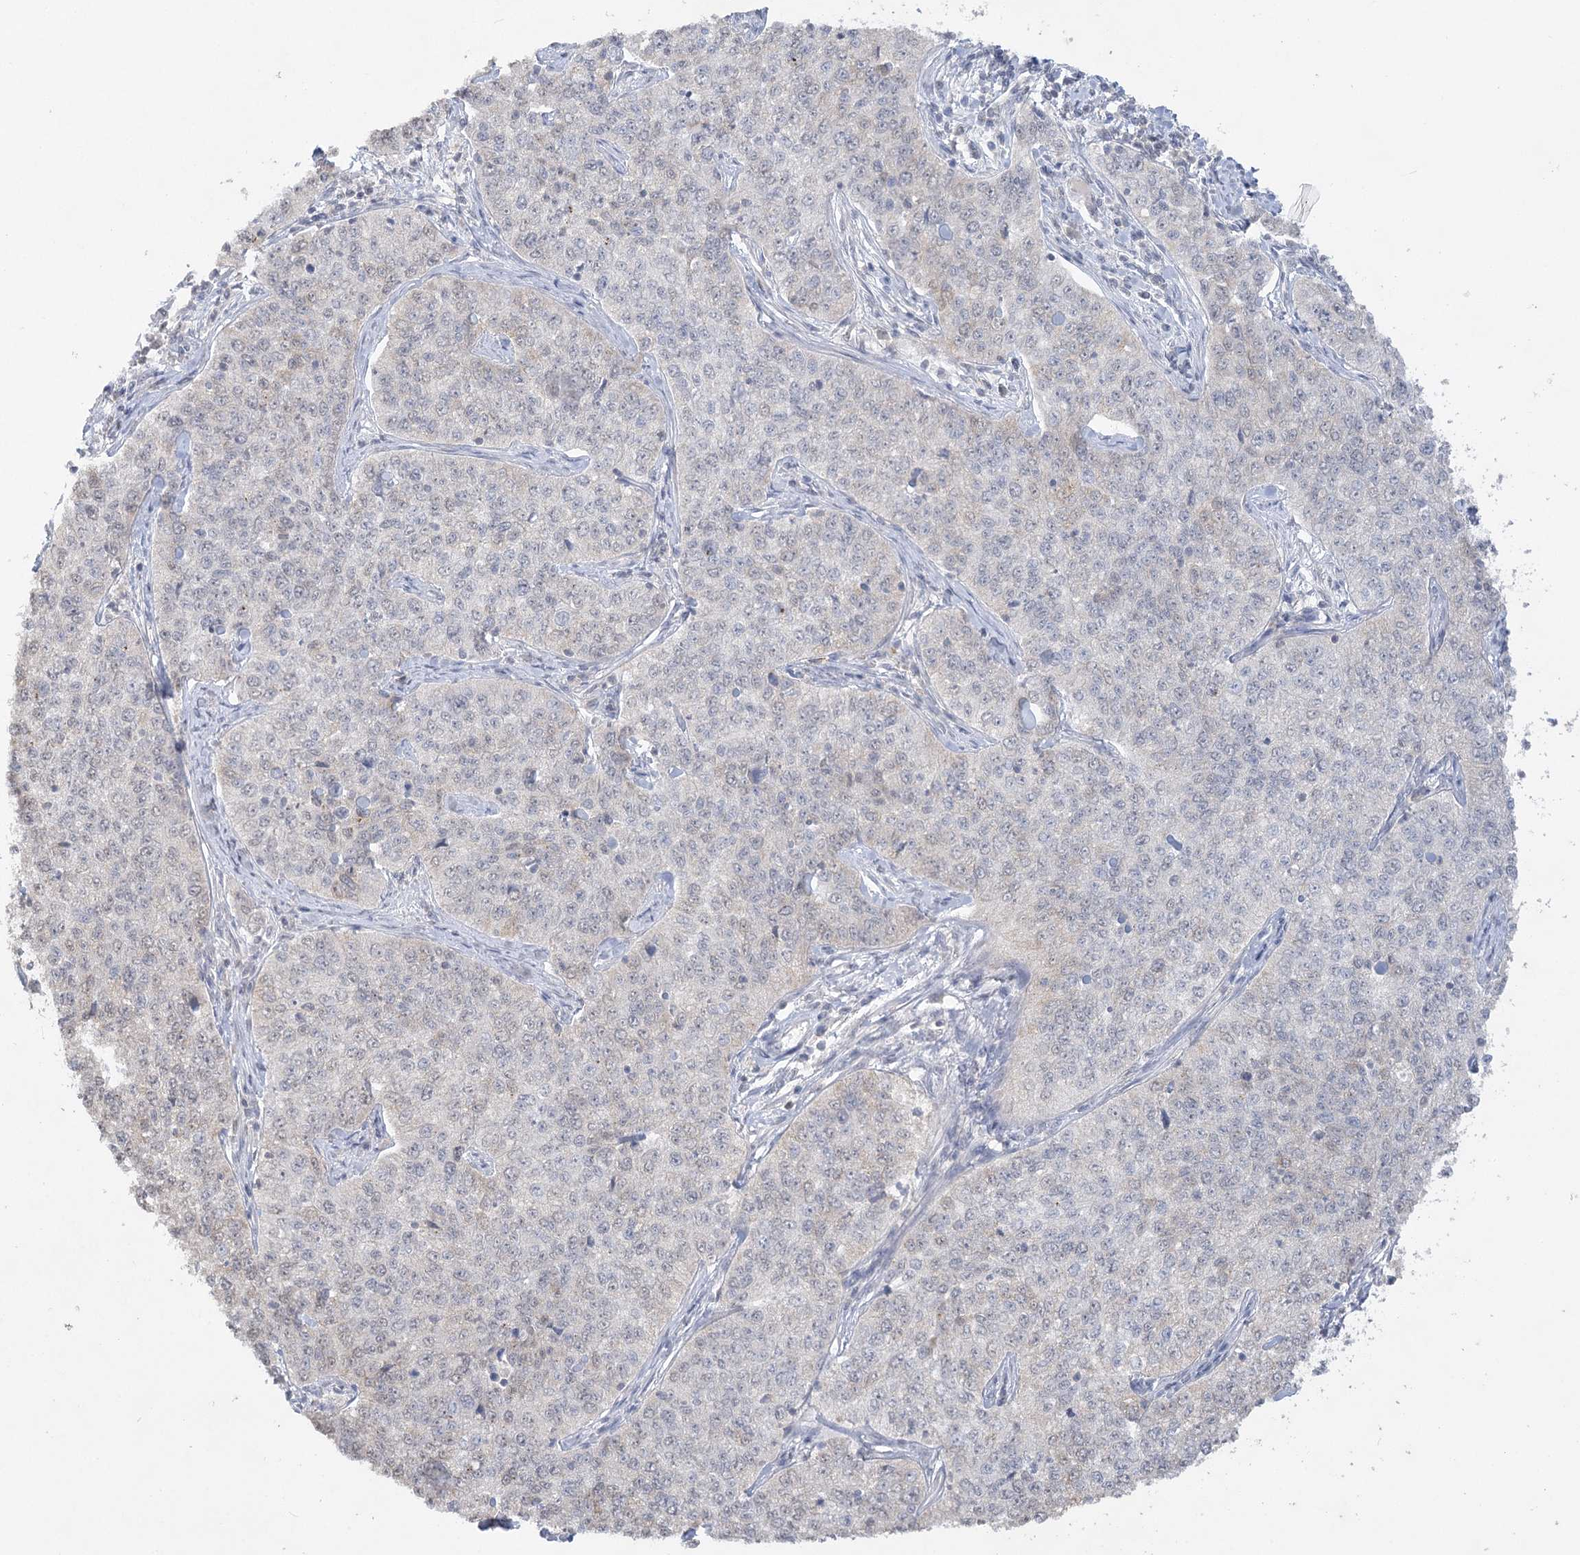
{"staining": {"intensity": "negative", "quantity": "none", "location": "none"}, "tissue": "cervical cancer", "cell_type": "Tumor cells", "image_type": "cancer", "snomed": [{"axis": "morphology", "description": "Squamous cell carcinoma, NOS"}, {"axis": "topography", "description": "Cervix"}], "caption": "Protein analysis of cervical squamous cell carcinoma displays no significant positivity in tumor cells.", "gene": "TRAF3IP1", "patient": {"sex": "female", "age": 35}}